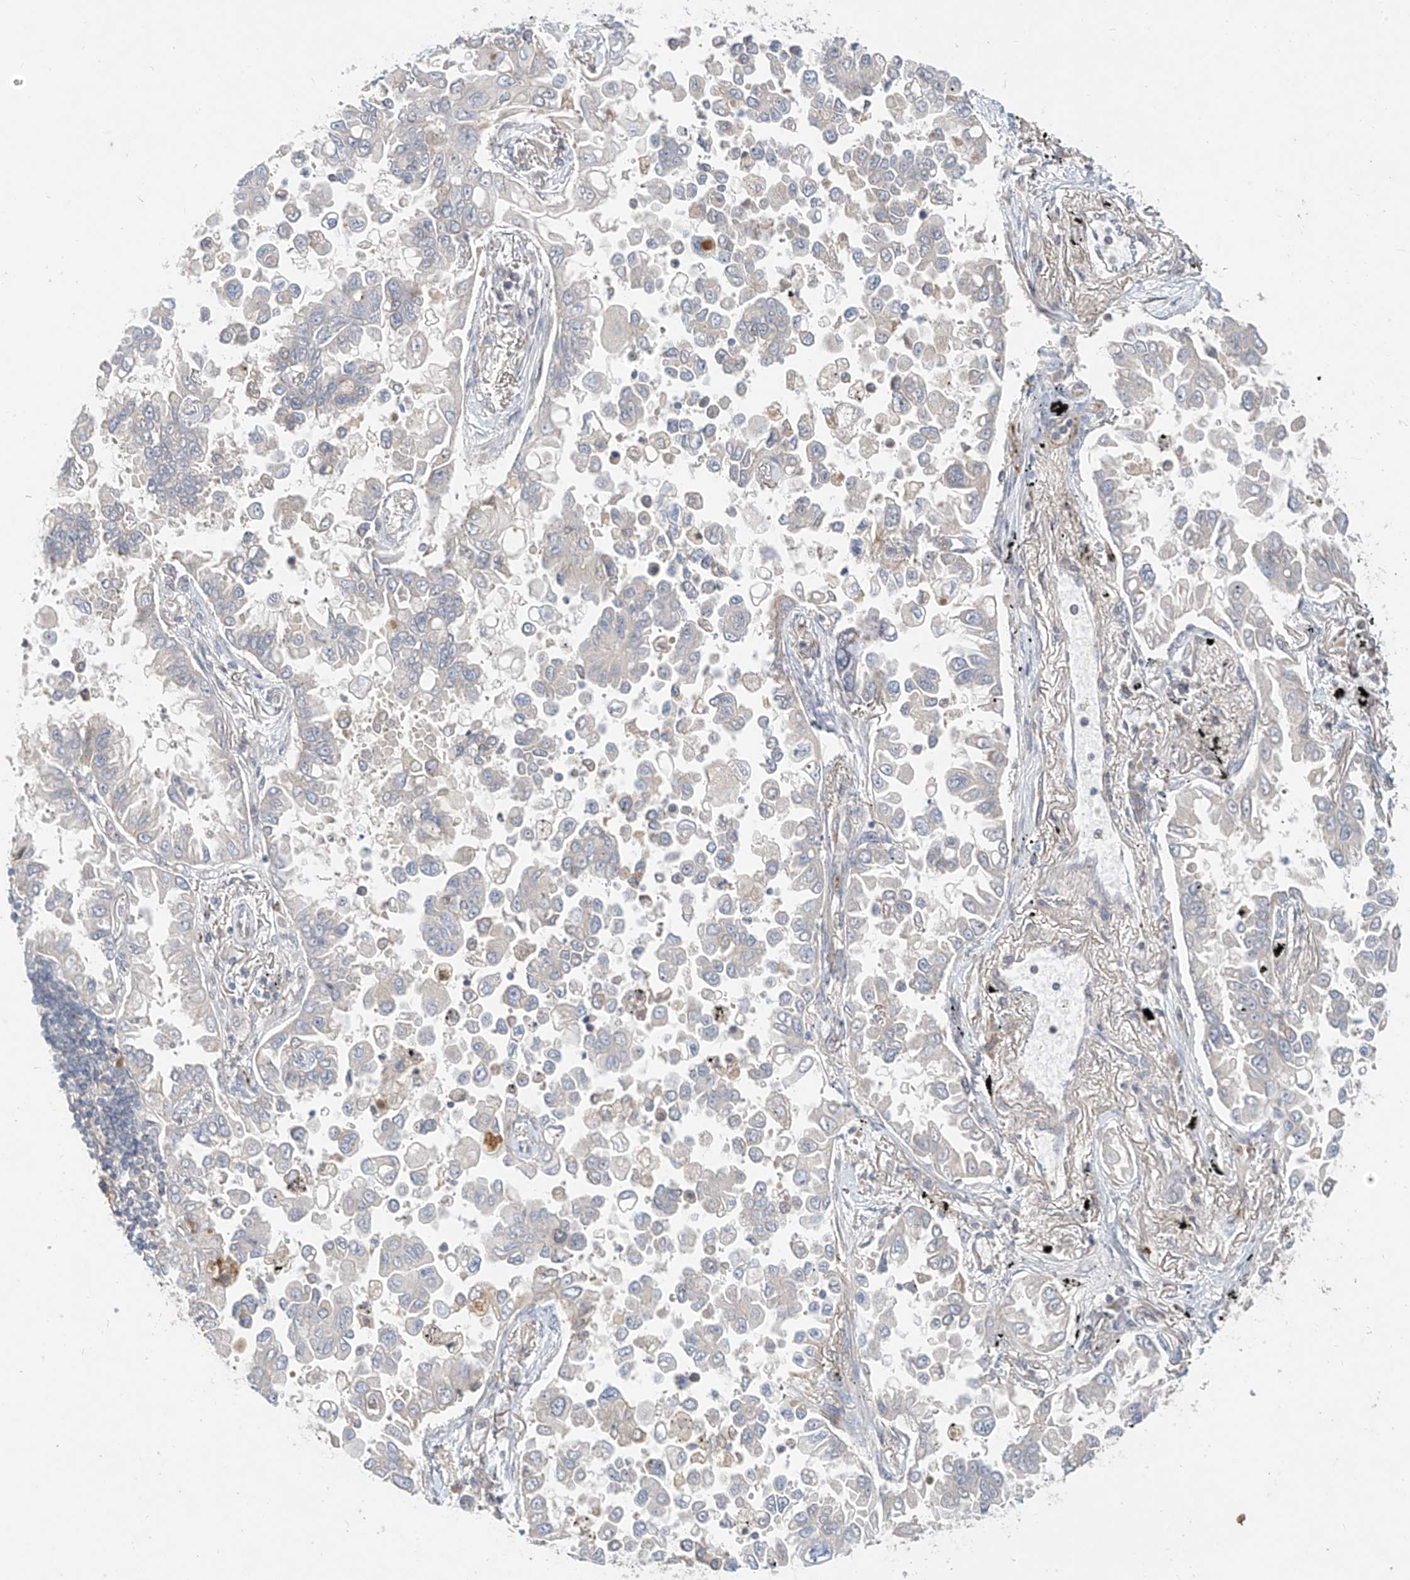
{"staining": {"intensity": "negative", "quantity": "none", "location": "none"}, "tissue": "lung cancer", "cell_type": "Tumor cells", "image_type": "cancer", "snomed": [{"axis": "morphology", "description": "Adenocarcinoma, NOS"}, {"axis": "topography", "description": "Lung"}], "caption": "Lung cancer was stained to show a protein in brown. There is no significant expression in tumor cells.", "gene": "MRTFA", "patient": {"sex": "female", "age": 67}}